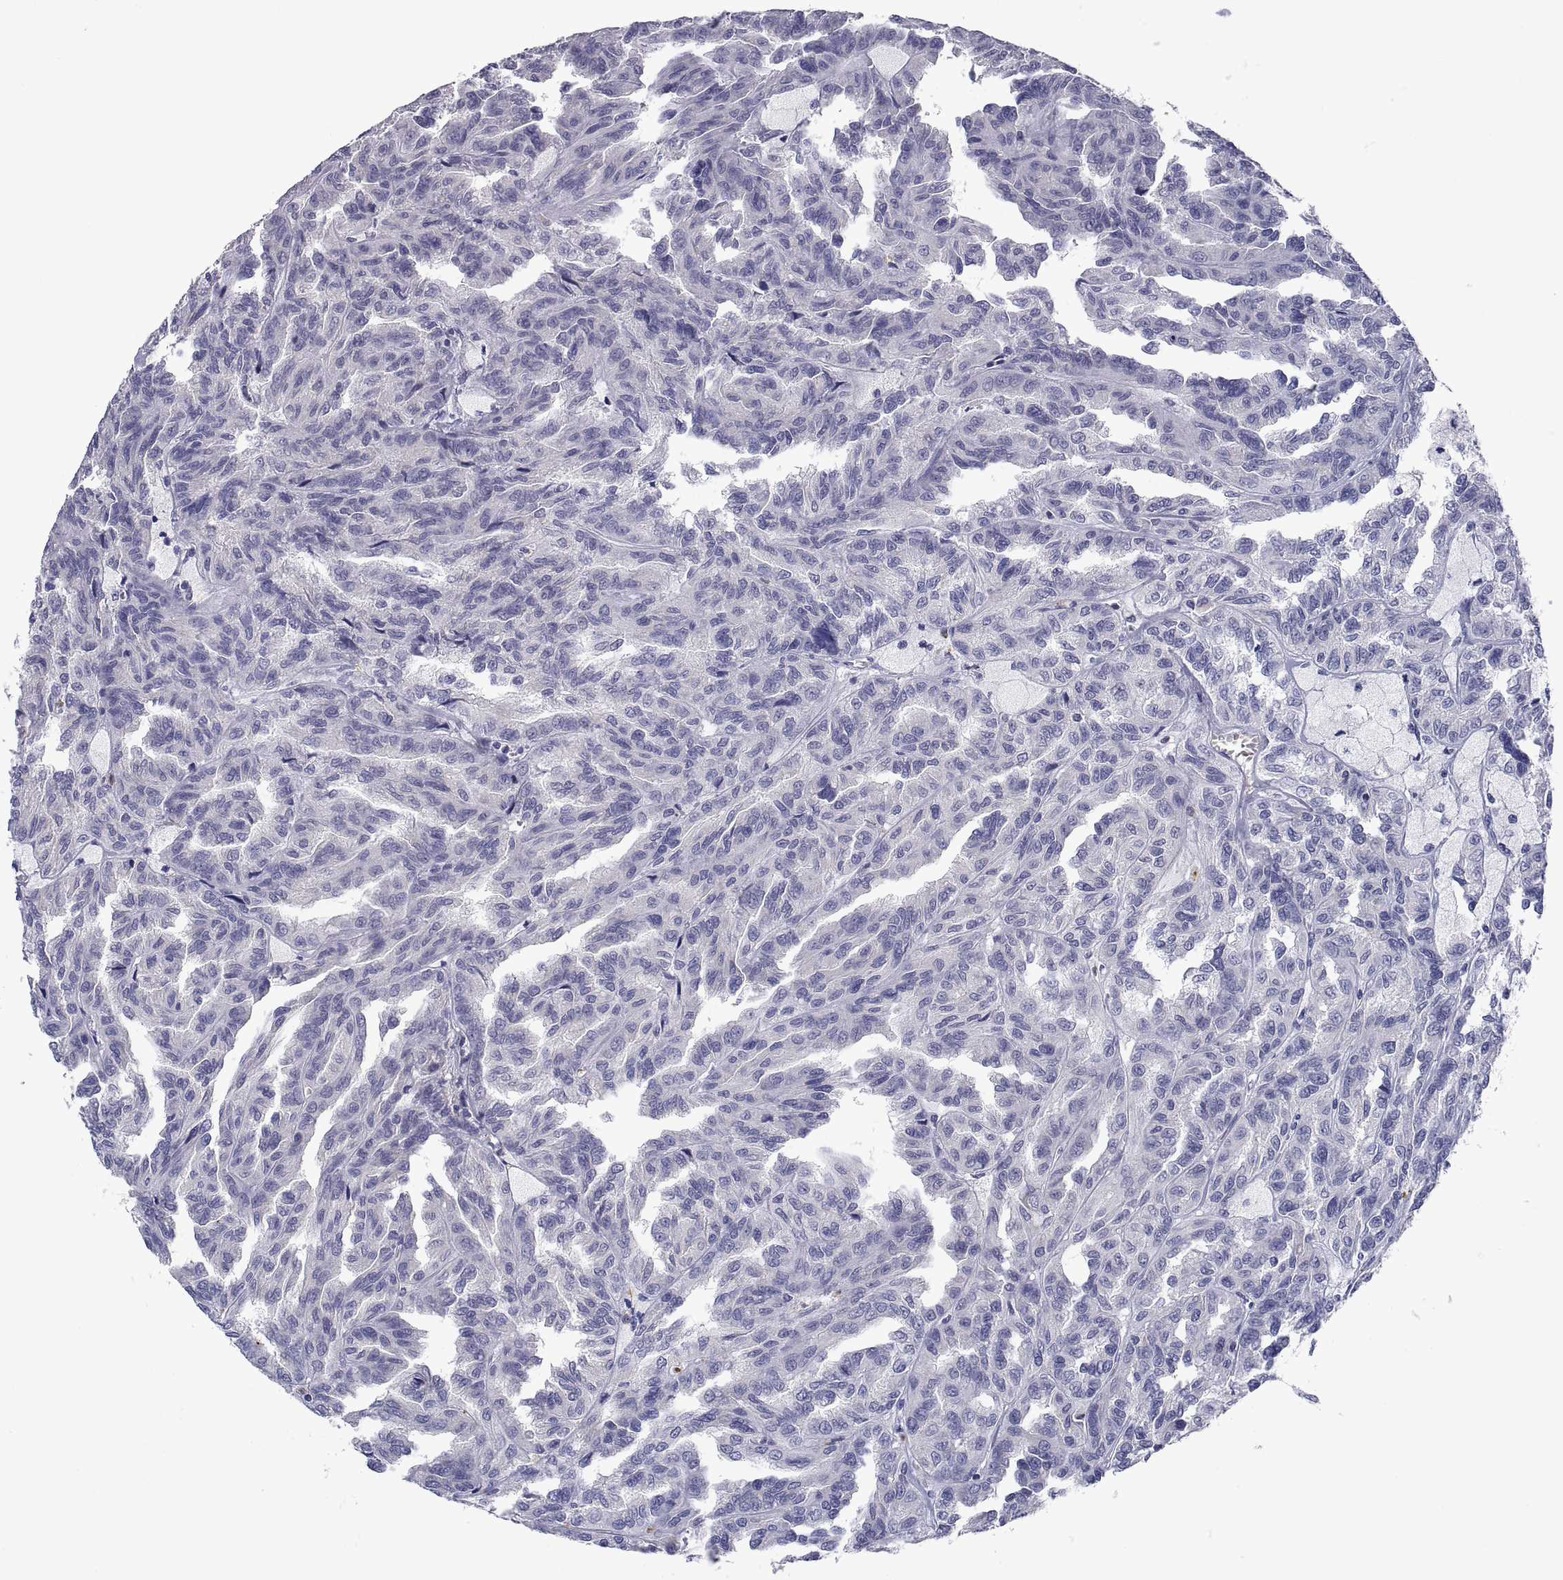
{"staining": {"intensity": "negative", "quantity": "none", "location": "none"}, "tissue": "renal cancer", "cell_type": "Tumor cells", "image_type": "cancer", "snomed": [{"axis": "morphology", "description": "Adenocarcinoma, NOS"}, {"axis": "topography", "description": "Kidney"}], "caption": "A micrograph of human renal cancer (adenocarcinoma) is negative for staining in tumor cells.", "gene": "PKP1", "patient": {"sex": "male", "age": 79}}